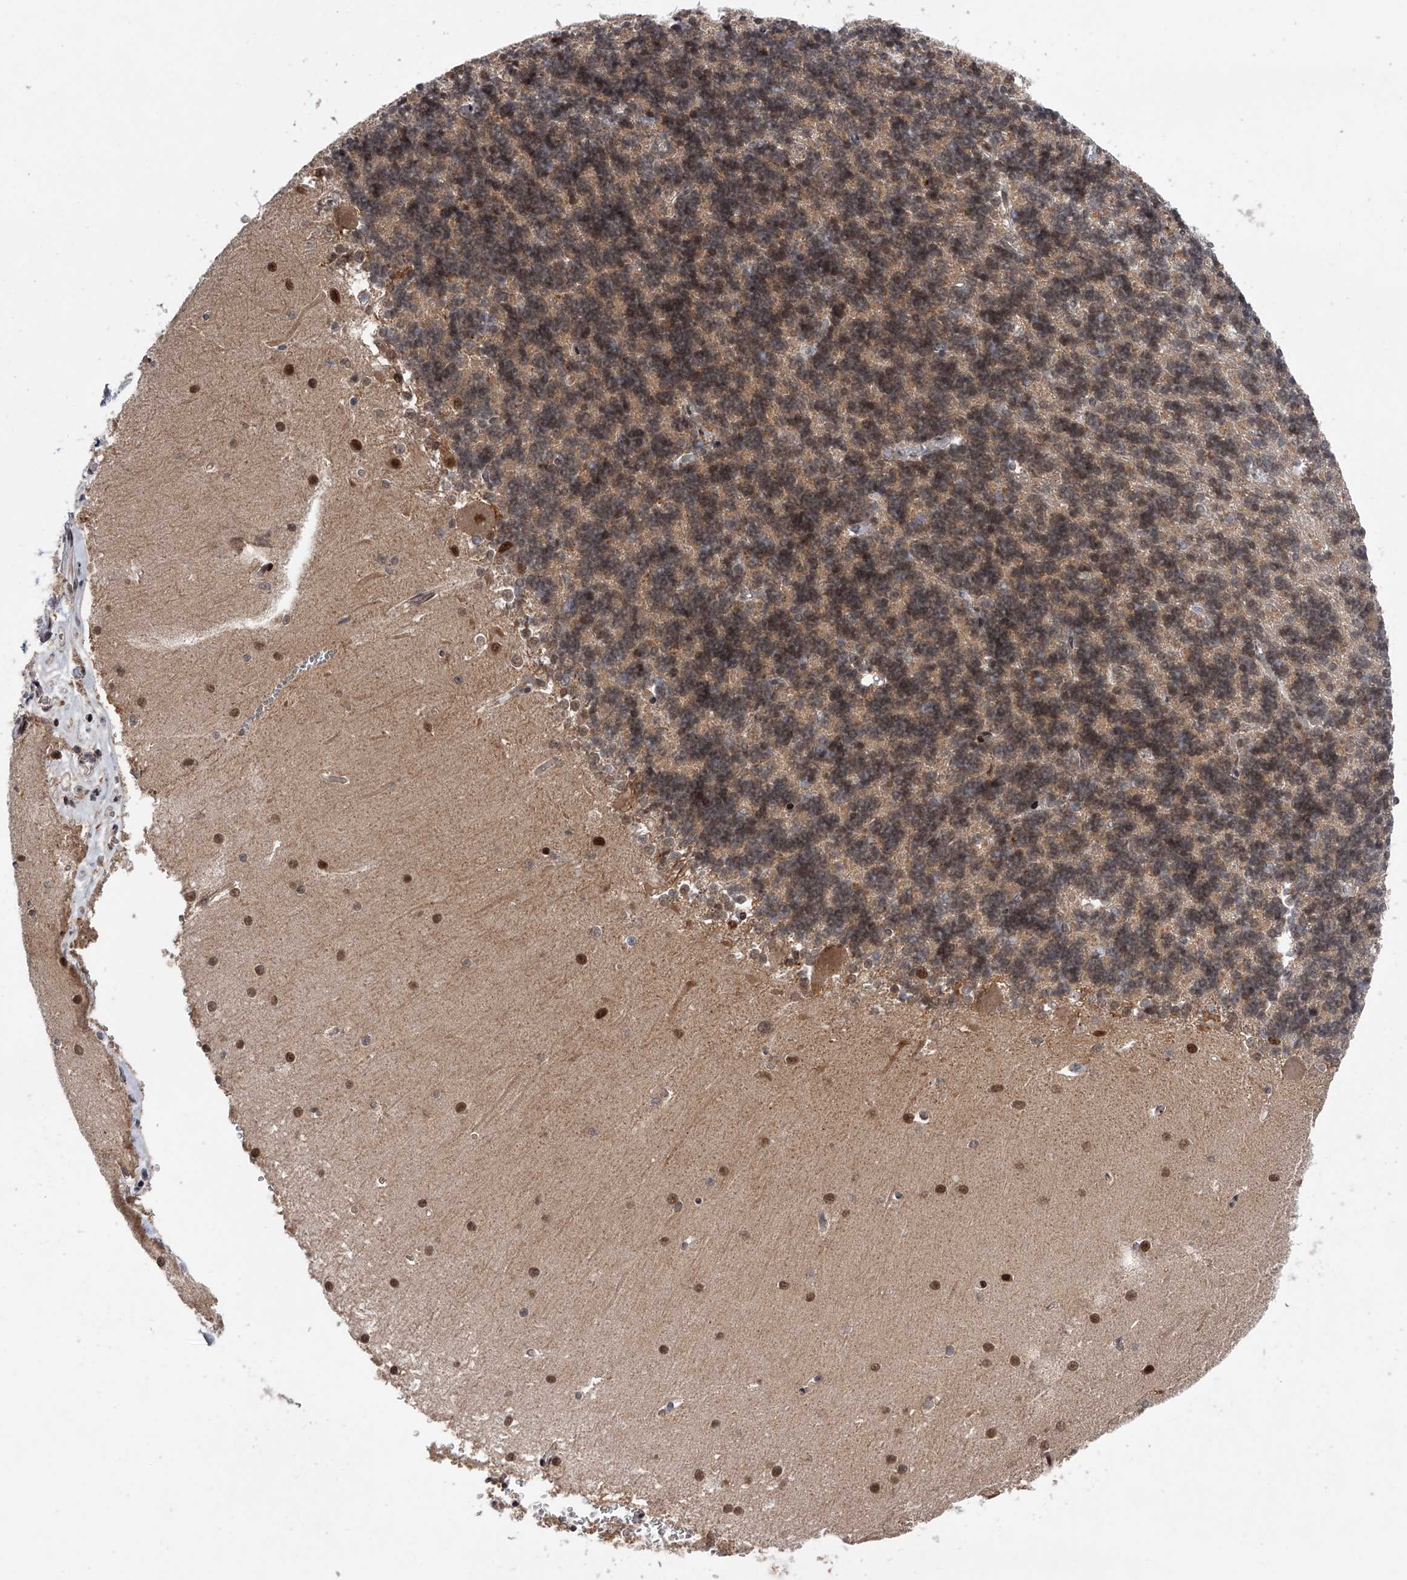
{"staining": {"intensity": "moderate", "quantity": "25%-75%", "location": "cytoplasmic/membranous,nuclear"}, "tissue": "cerebellum", "cell_type": "Cells in granular layer", "image_type": "normal", "snomed": [{"axis": "morphology", "description": "Normal tissue, NOS"}, {"axis": "topography", "description": "Cerebellum"}], "caption": "IHC staining of benign cerebellum, which demonstrates medium levels of moderate cytoplasmic/membranous,nuclear staining in approximately 25%-75% of cells in granular layer indicating moderate cytoplasmic/membranous,nuclear protein staining. The staining was performed using DAB (brown) for protein detection and nuclei were counterstained in hematoxylin (blue).", "gene": "RWDD2A", "patient": {"sex": "male", "age": 37}}